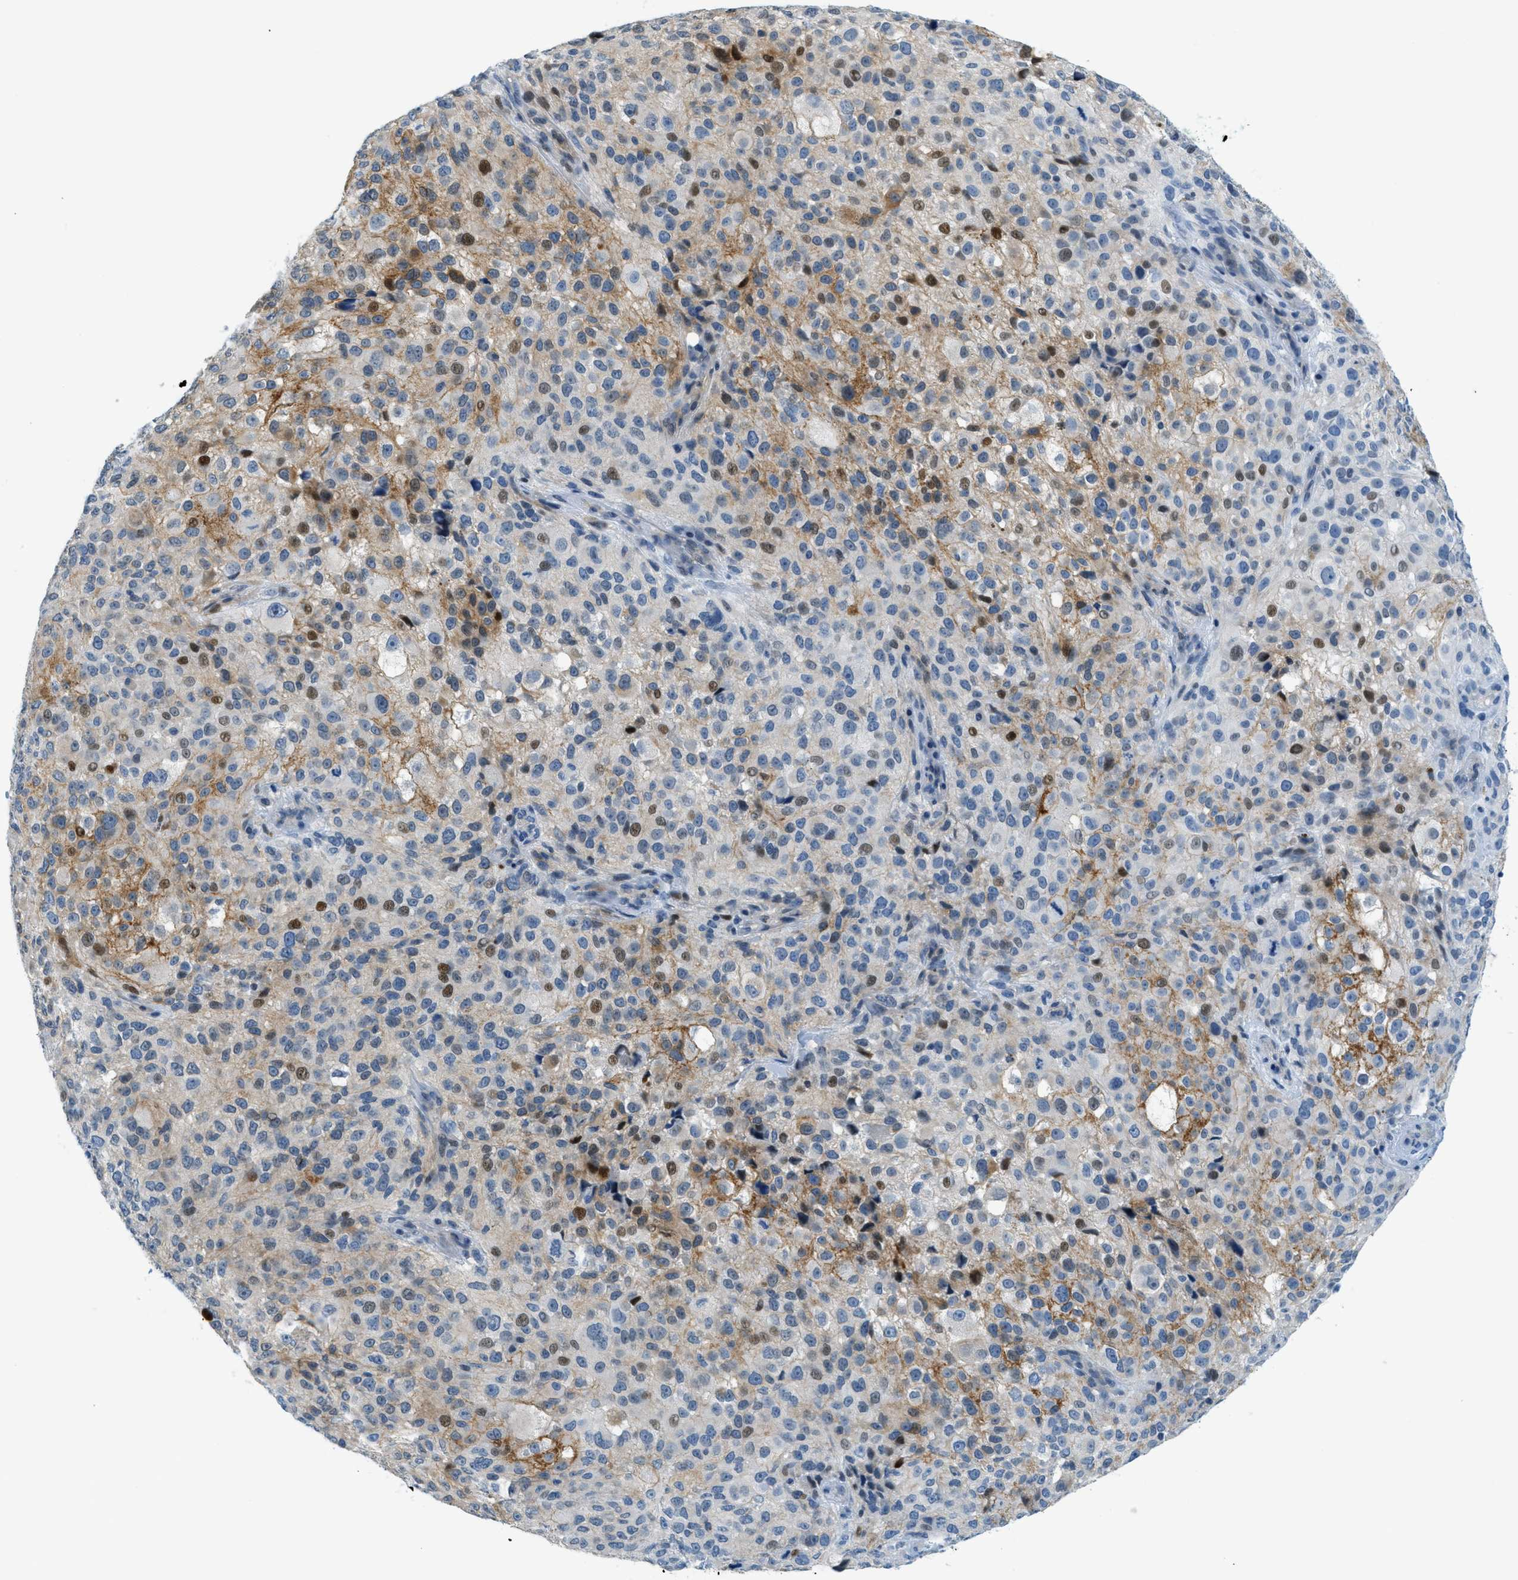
{"staining": {"intensity": "moderate", "quantity": "25%-75%", "location": "cytoplasmic/membranous,nuclear"}, "tissue": "melanoma", "cell_type": "Tumor cells", "image_type": "cancer", "snomed": [{"axis": "morphology", "description": "Necrosis, NOS"}, {"axis": "morphology", "description": "Malignant melanoma, NOS"}, {"axis": "topography", "description": "Skin"}], "caption": "Melanoma tissue displays moderate cytoplasmic/membranous and nuclear expression in about 25%-75% of tumor cells", "gene": "CYP4X1", "patient": {"sex": "female", "age": 87}}